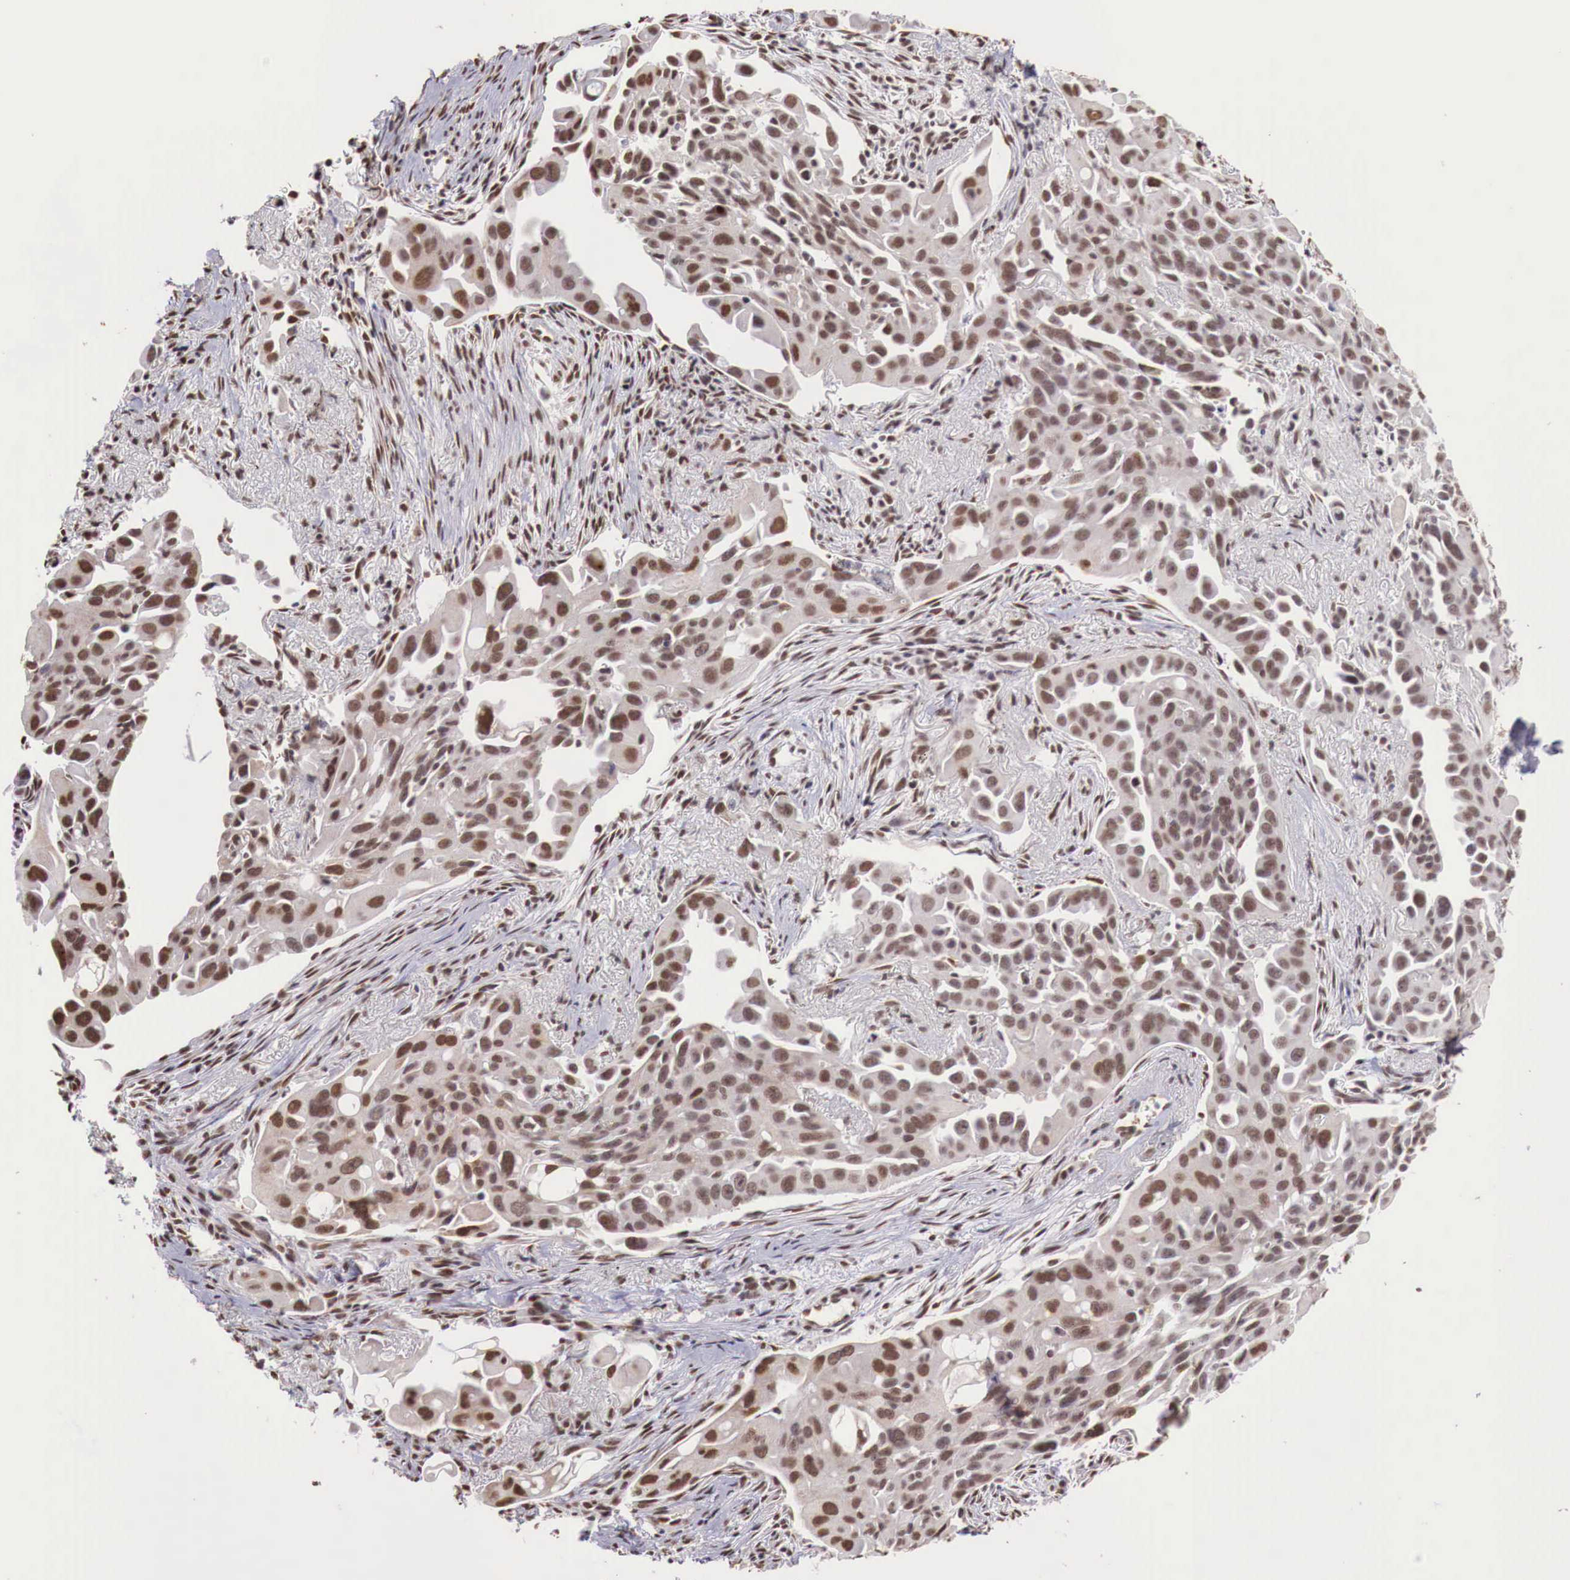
{"staining": {"intensity": "strong", "quantity": ">75%", "location": "cytoplasmic/membranous,nuclear"}, "tissue": "lung cancer", "cell_type": "Tumor cells", "image_type": "cancer", "snomed": [{"axis": "morphology", "description": "Adenocarcinoma, NOS"}, {"axis": "topography", "description": "Lung"}], "caption": "A micrograph of human adenocarcinoma (lung) stained for a protein exhibits strong cytoplasmic/membranous and nuclear brown staining in tumor cells.", "gene": "FOXP2", "patient": {"sex": "male", "age": 68}}